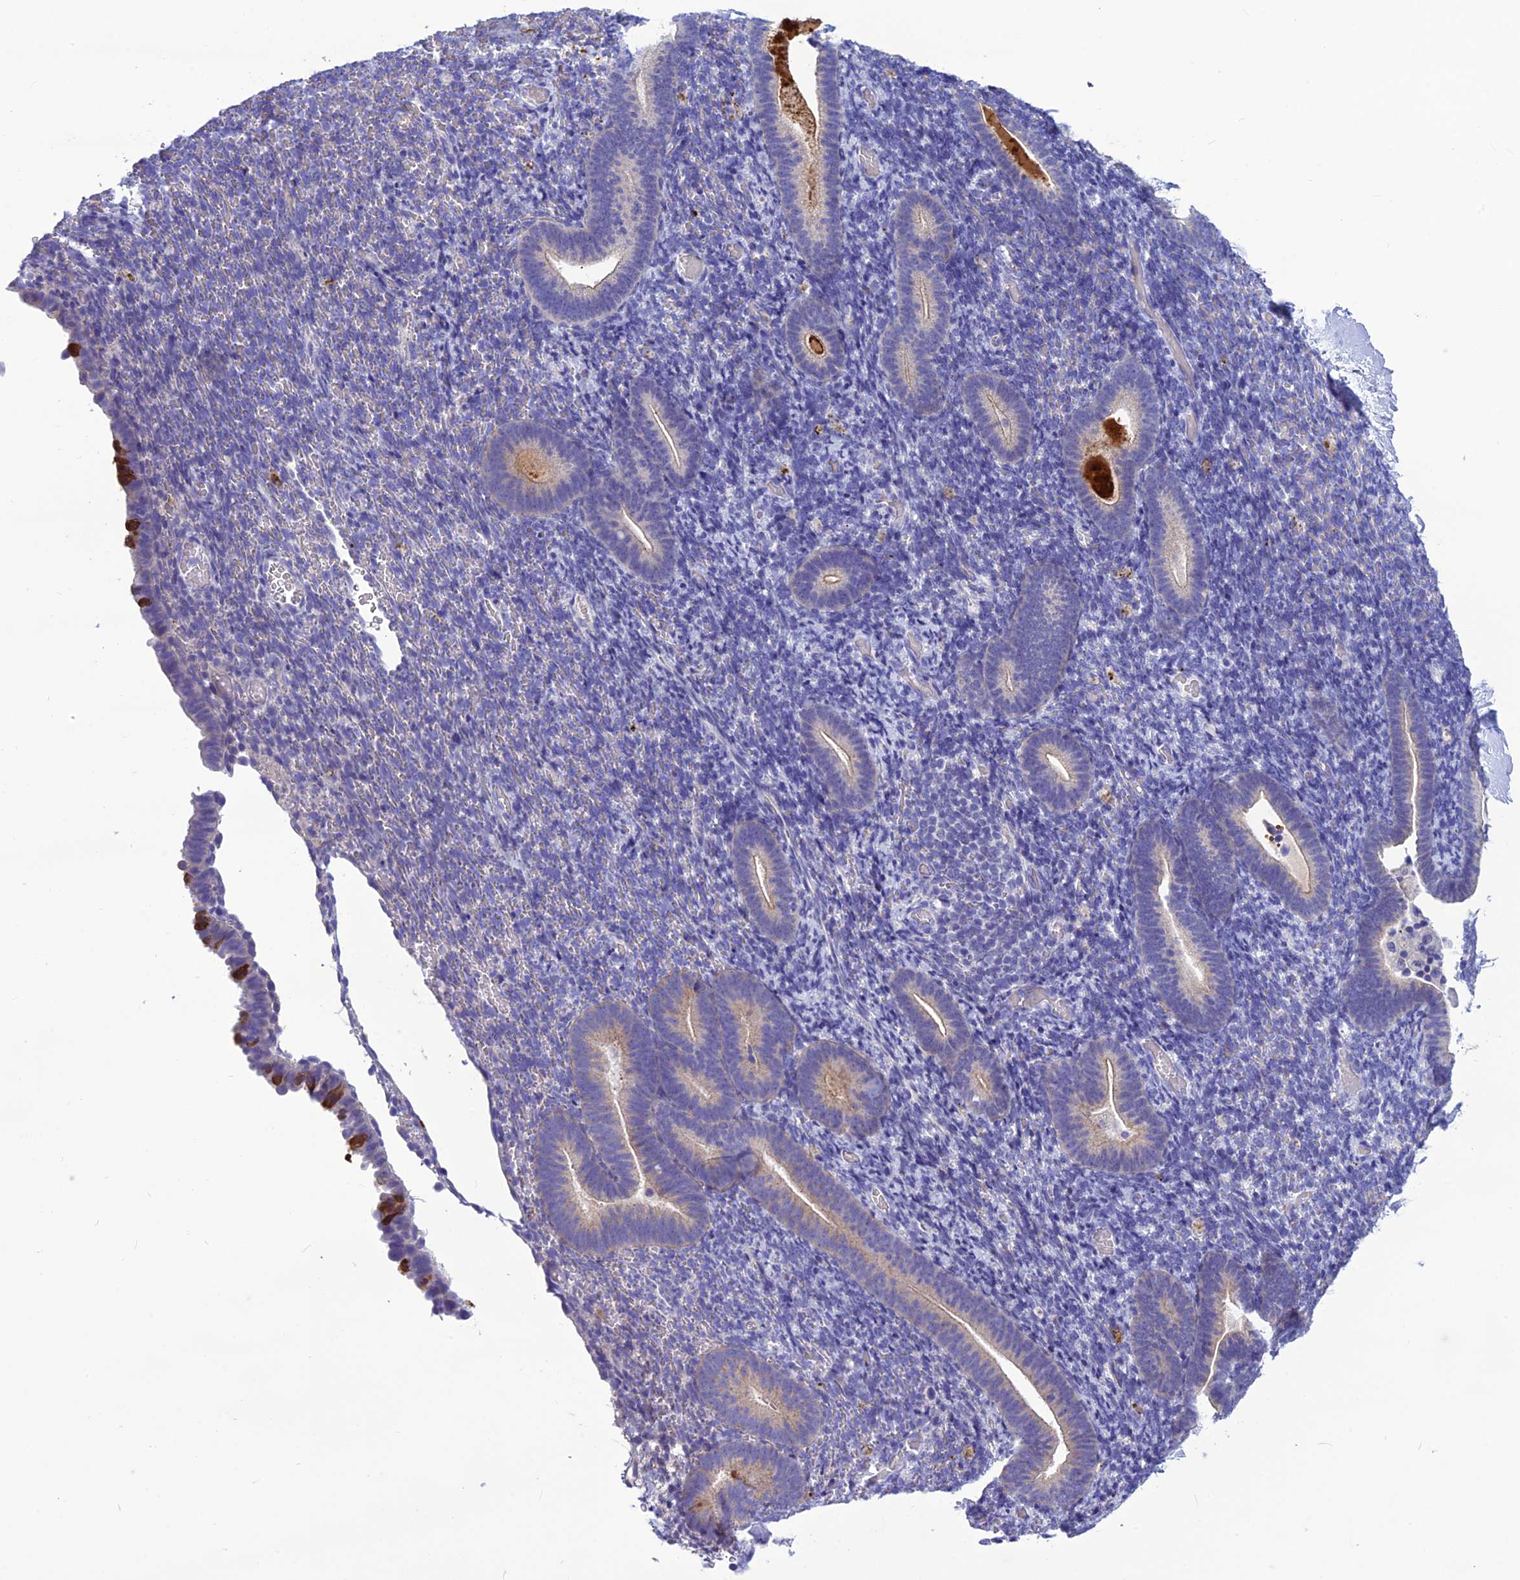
{"staining": {"intensity": "negative", "quantity": "none", "location": "none"}, "tissue": "endometrium", "cell_type": "Cells in endometrial stroma", "image_type": "normal", "snomed": [{"axis": "morphology", "description": "Normal tissue, NOS"}, {"axis": "topography", "description": "Endometrium"}], "caption": "This is an immunohistochemistry image of unremarkable human endometrium. There is no positivity in cells in endometrial stroma.", "gene": "BBS2", "patient": {"sex": "female", "age": 51}}